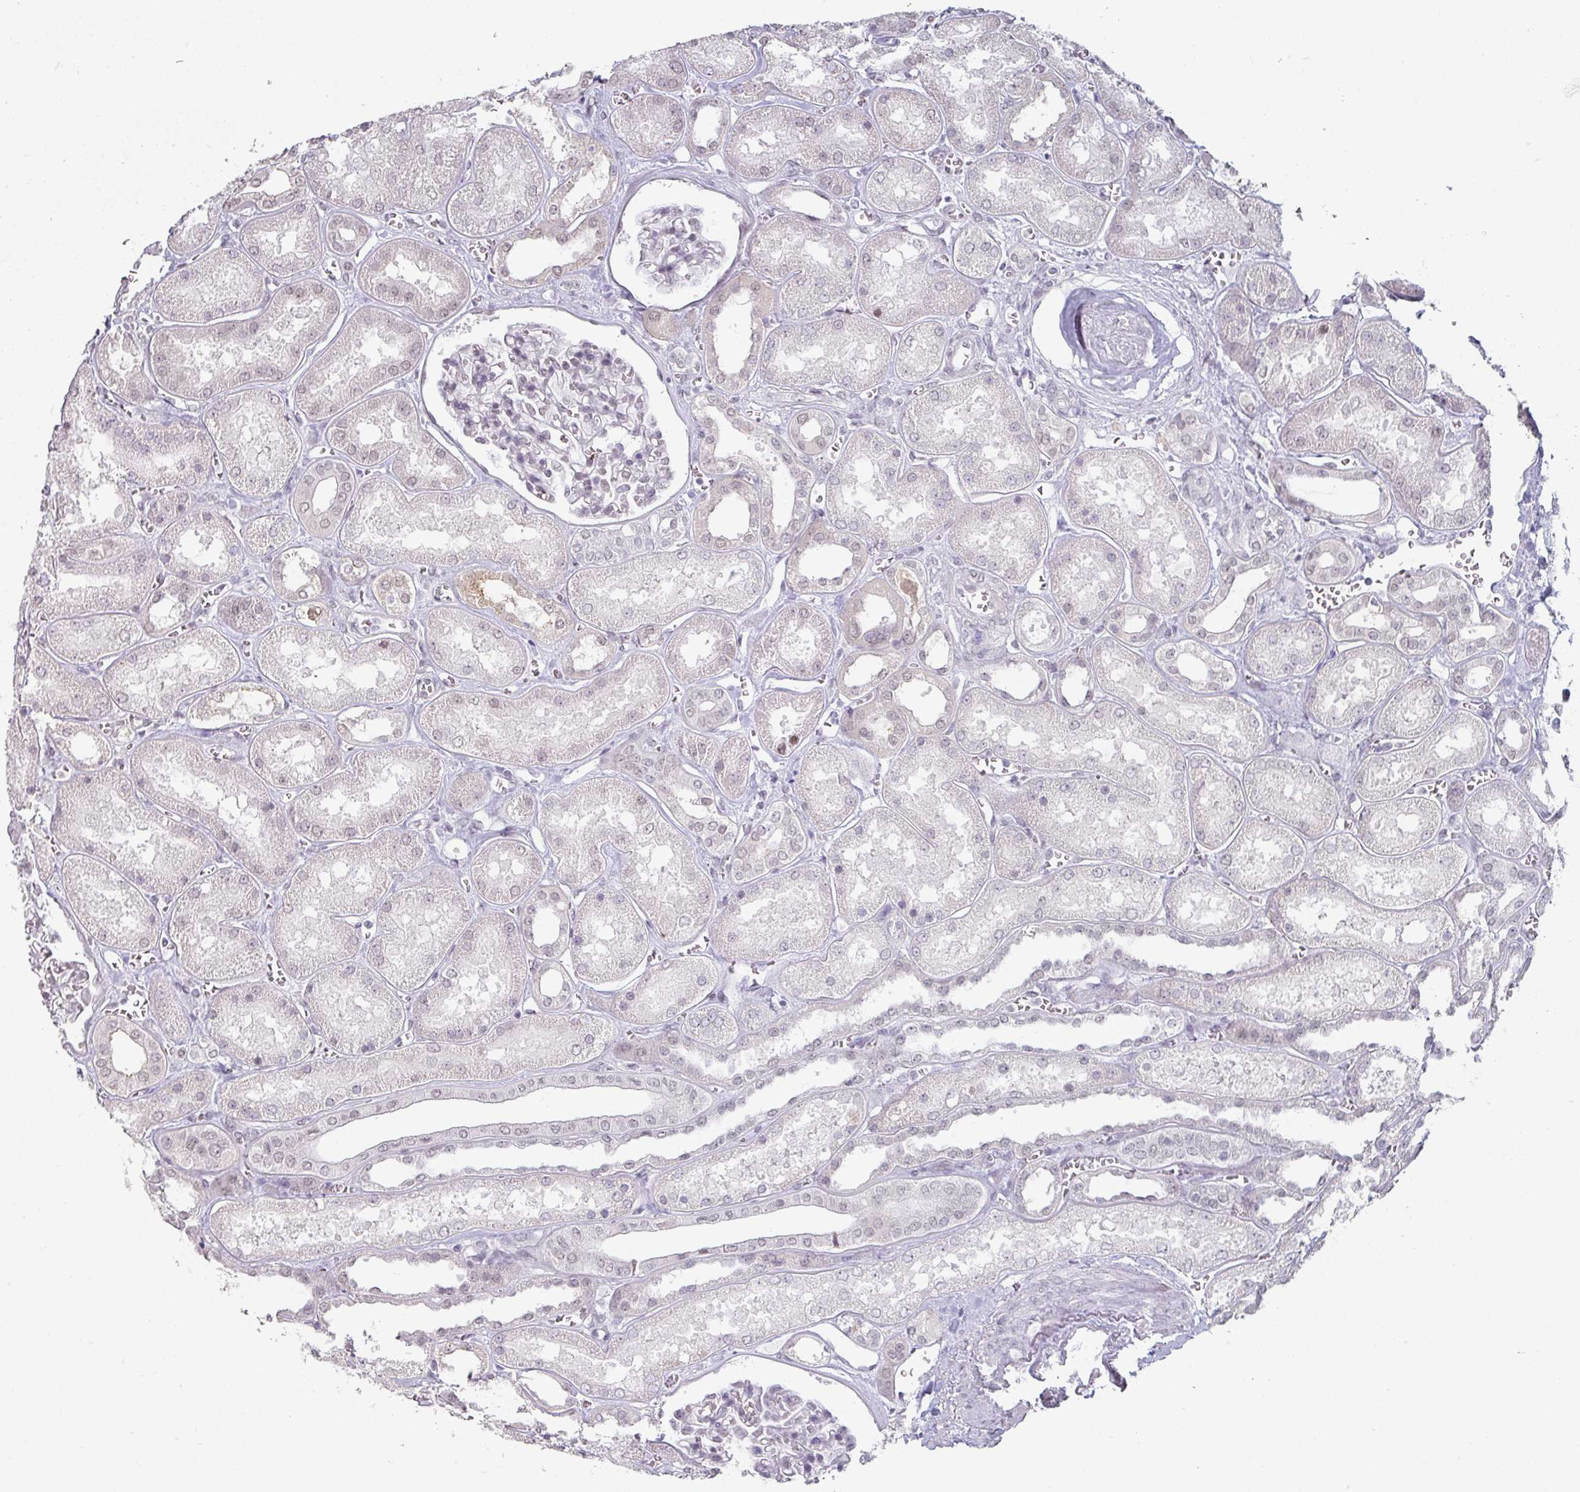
{"staining": {"intensity": "negative", "quantity": "none", "location": "none"}, "tissue": "kidney", "cell_type": "Cells in glomeruli", "image_type": "normal", "snomed": [{"axis": "morphology", "description": "Normal tissue, NOS"}, {"axis": "morphology", "description": "Adenocarcinoma, NOS"}, {"axis": "topography", "description": "Kidney"}], "caption": "Immunohistochemical staining of normal kidney shows no significant expression in cells in glomeruli. The staining is performed using DAB (3,3'-diaminobenzidine) brown chromogen with nuclei counter-stained in using hematoxylin.", "gene": "SPRR1A", "patient": {"sex": "female", "age": 68}}